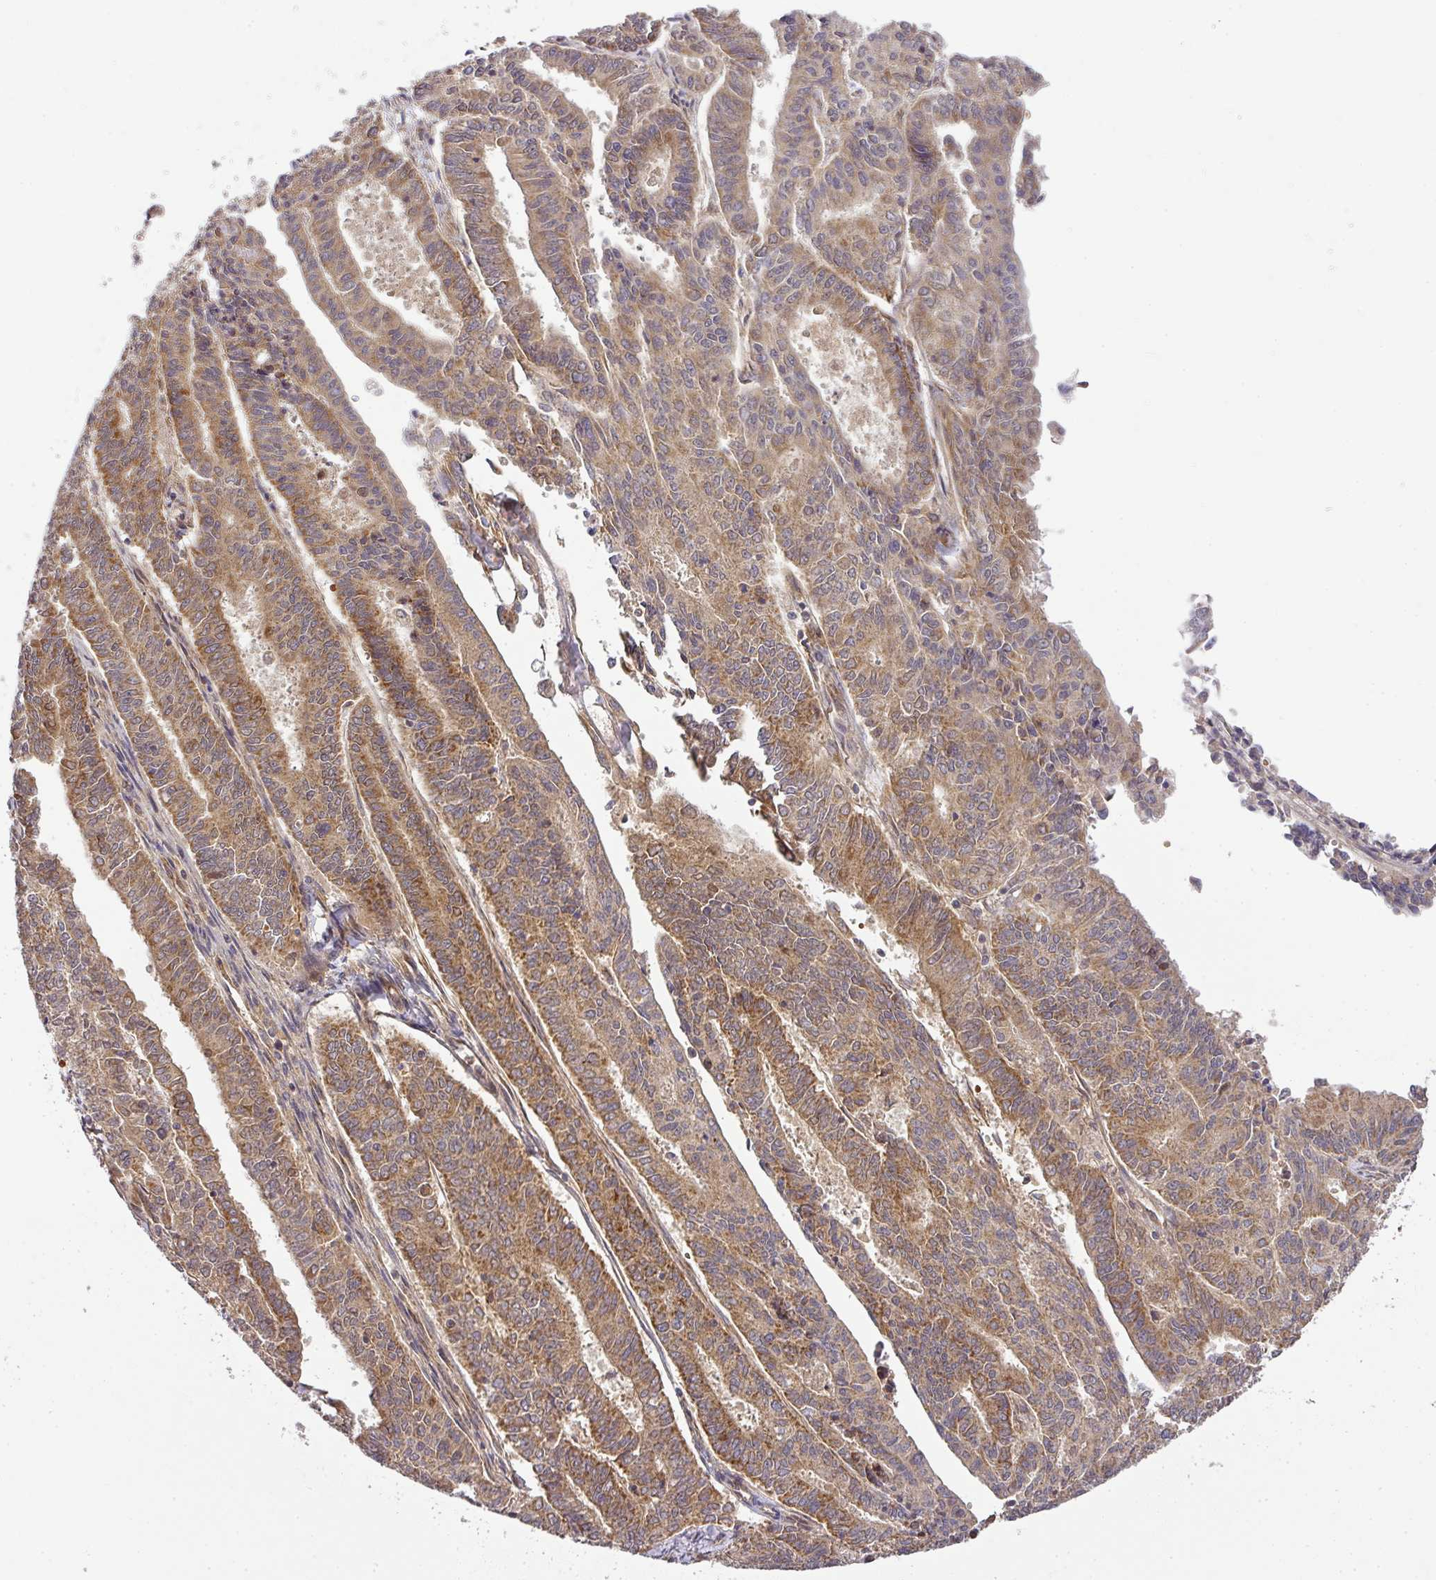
{"staining": {"intensity": "moderate", "quantity": ">75%", "location": "cytoplasmic/membranous"}, "tissue": "endometrial cancer", "cell_type": "Tumor cells", "image_type": "cancer", "snomed": [{"axis": "morphology", "description": "Adenocarcinoma, NOS"}, {"axis": "topography", "description": "Endometrium"}], "caption": "An immunohistochemistry (IHC) image of neoplastic tissue is shown. Protein staining in brown labels moderate cytoplasmic/membranous positivity in endometrial cancer (adenocarcinoma) within tumor cells. Nuclei are stained in blue.", "gene": "MALSU1", "patient": {"sex": "female", "age": 59}}